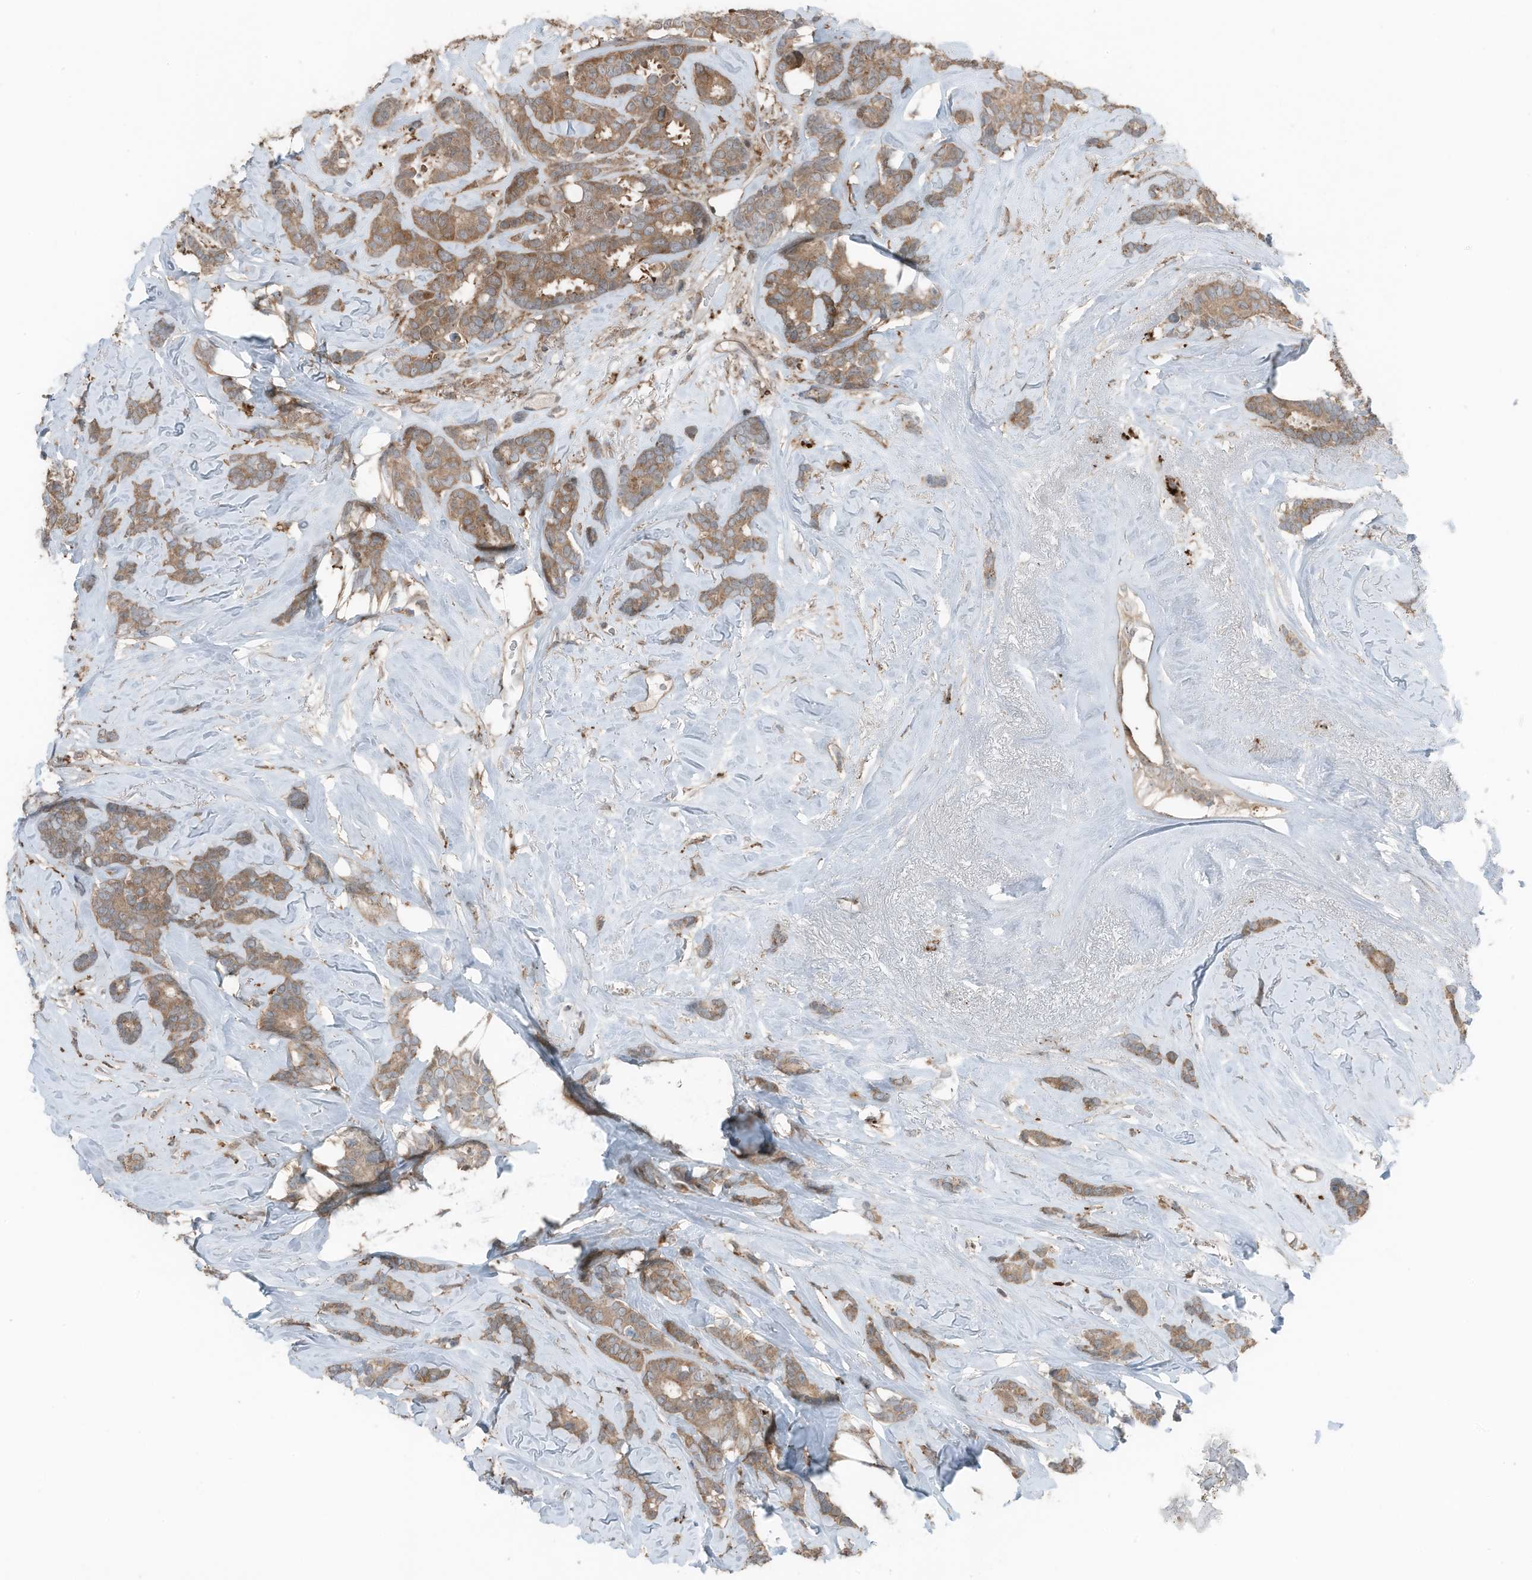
{"staining": {"intensity": "moderate", "quantity": ">75%", "location": "cytoplasmic/membranous"}, "tissue": "breast cancer", "cell_type": "Tumor cells", "image_type": "cancer", "snomed": [{"axis": "morphology", "description": "Duct carcinoma"}, {"axis": "topography", "description": "Breast"}], "caption": "Protein expression analysis of breast infiltrating ductal carcinoma reveals moderate cytoplasmic/membranous positivity in approximately >75% of tumor cells.", "gene": "TXNDC9", "patient": {"sex": "female", "age": 87}}